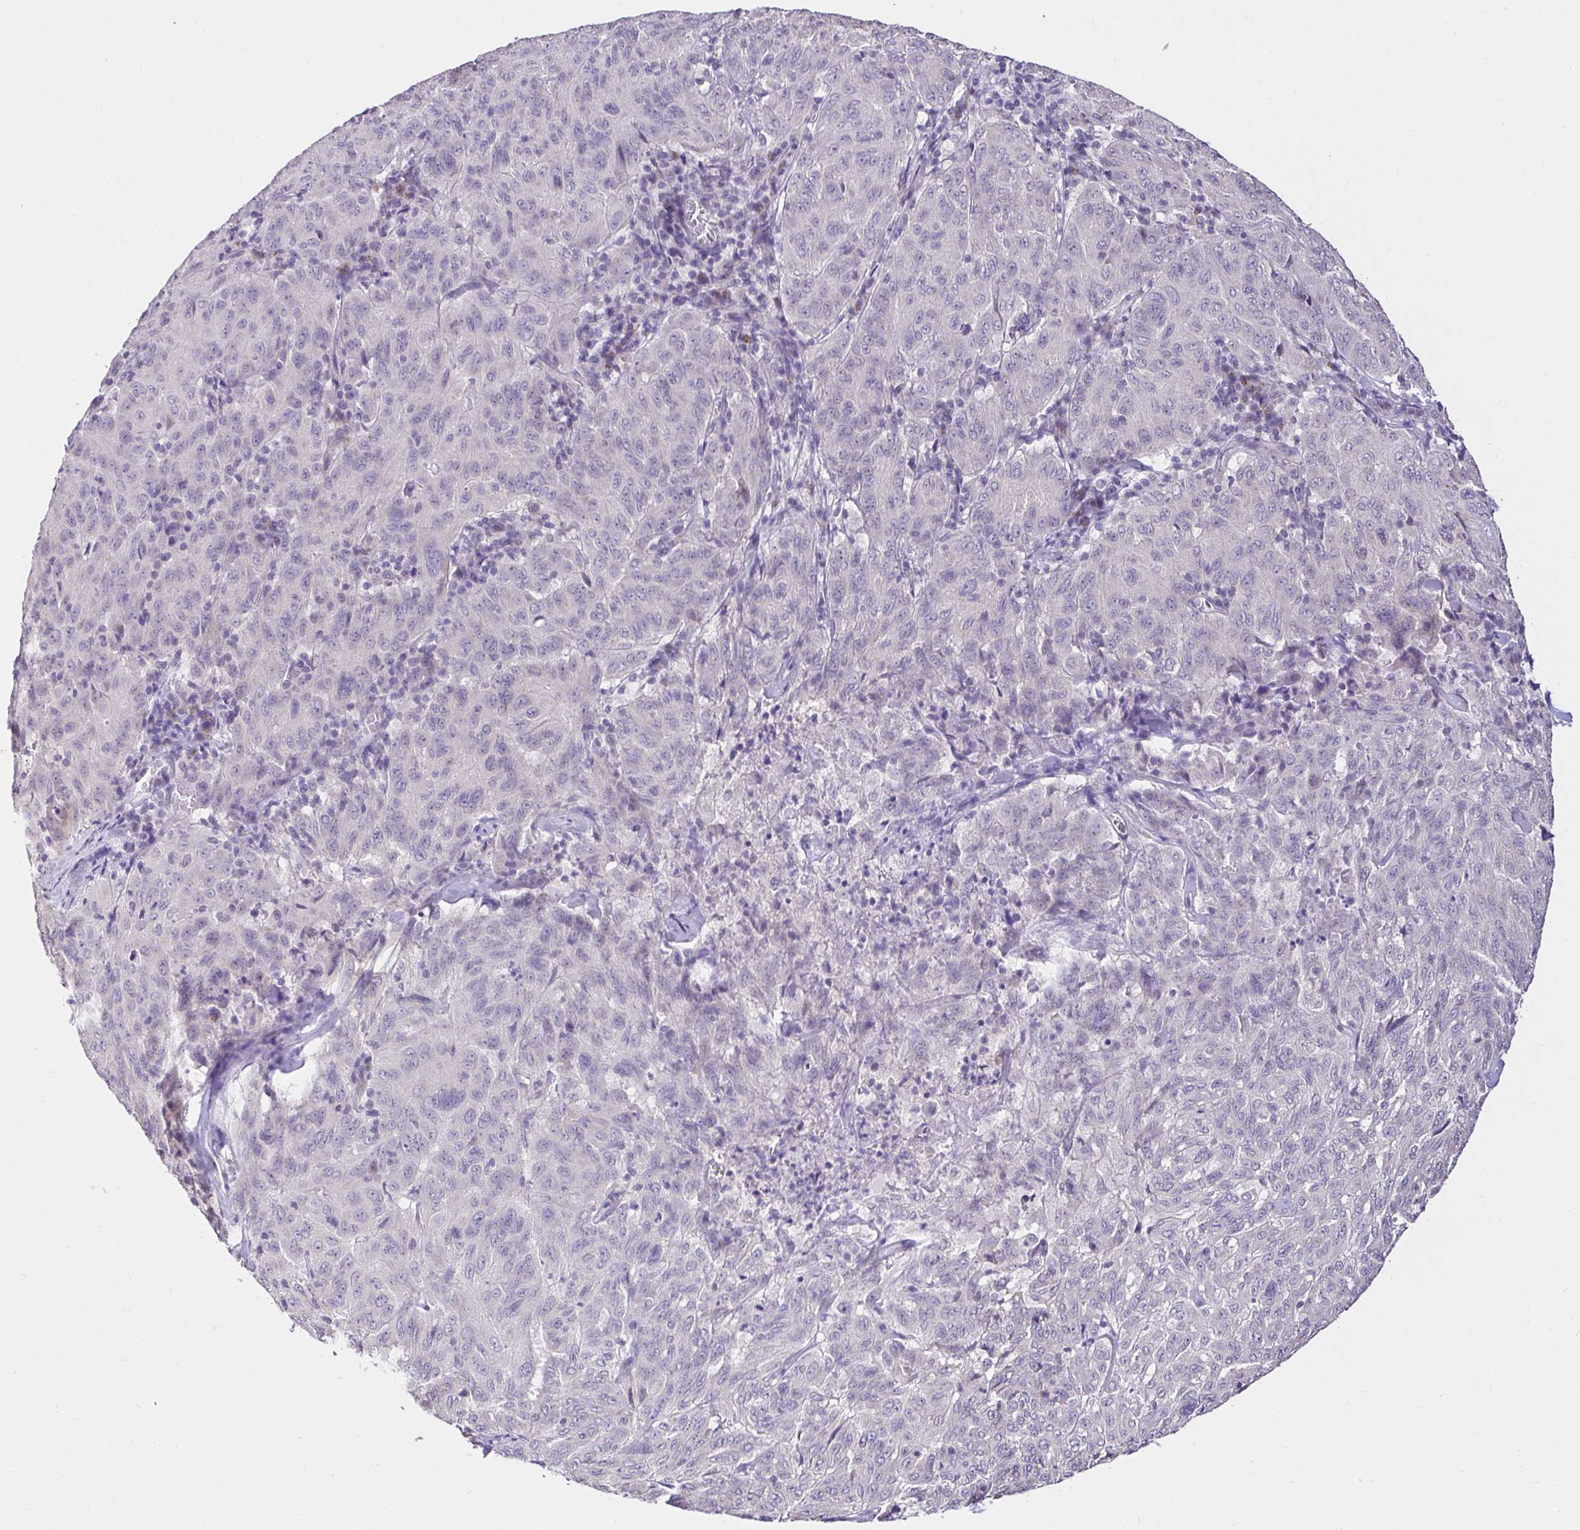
{"staining": {"intensity": "negative", "quantity": "none", "location": "none"}, "tissue": "pancreatic cancer", "cell_type": "Tumor cells", "image_type": "cancer", "snomed": [{"axis": "morphology", "description": "Adenocarcinoma, NOS"}, {"axis": "topography", "description": "Pancreas"}], "caption": "This is a histopathology image of IHC staining of pancreatic cancer (adenocarcinoma), which shows no expression in tumor cells.", "gene": "KIAA1210", "patient": {"sex": "male", "age": 63}}